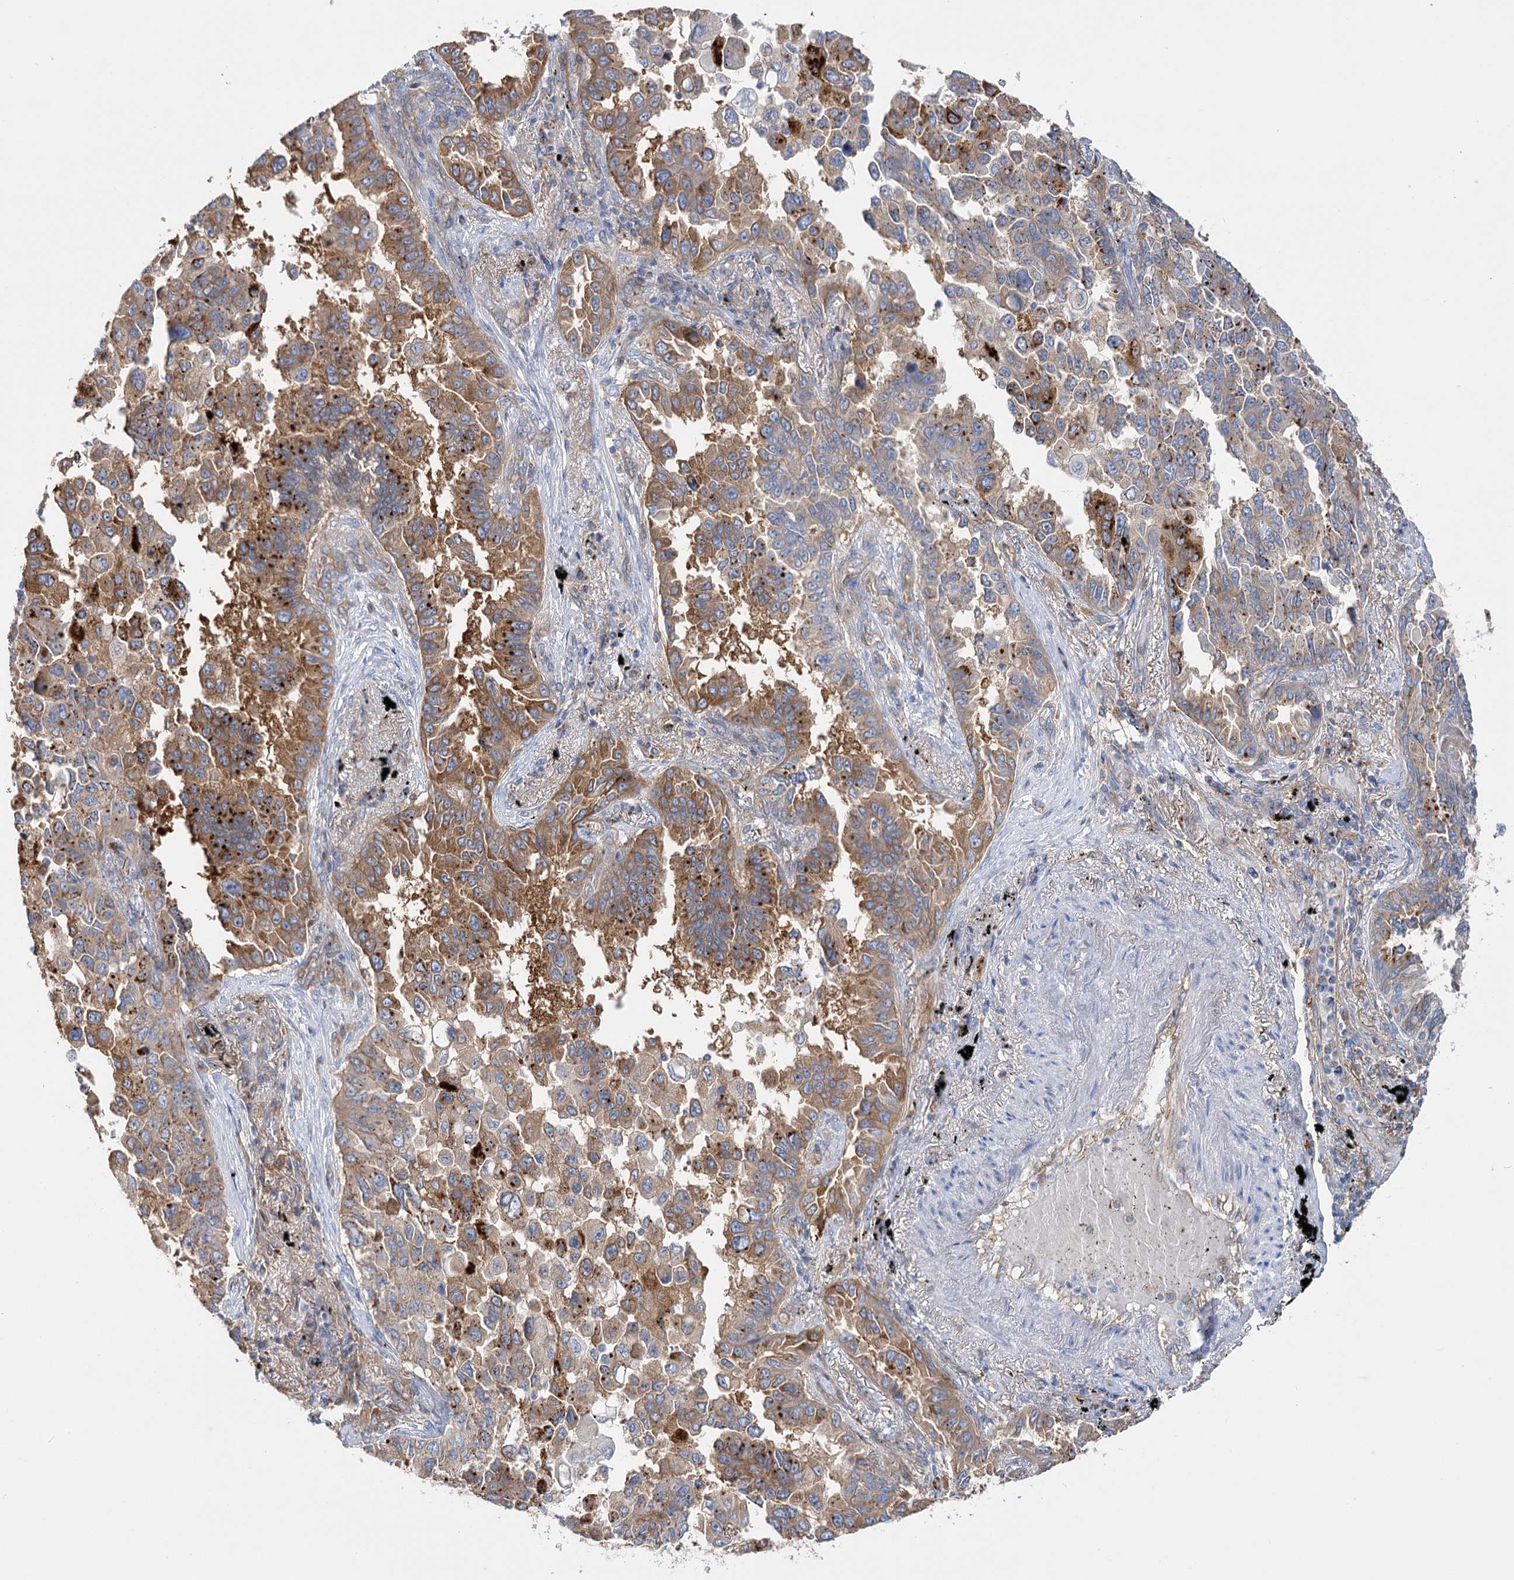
{"staining": {"intensity": "moderate", "quantity": ">75%", "location": "cytoplasmic/membranous"}, "tissue": "lung cancer", "cell_type": "Tumor cells", "image_type": "cancer", "snomed": [{"axis": "morphology", "description": "Adenocarcinoma, NOS"}, {"axis": "topography", "description": "Lung"}], "caption": "Human lung adenocarcinoma stained with a protein marker shows moderate staining in tumor cells.", "gene": "GUSB", "patient": {"sex": "female", "age": 67}}